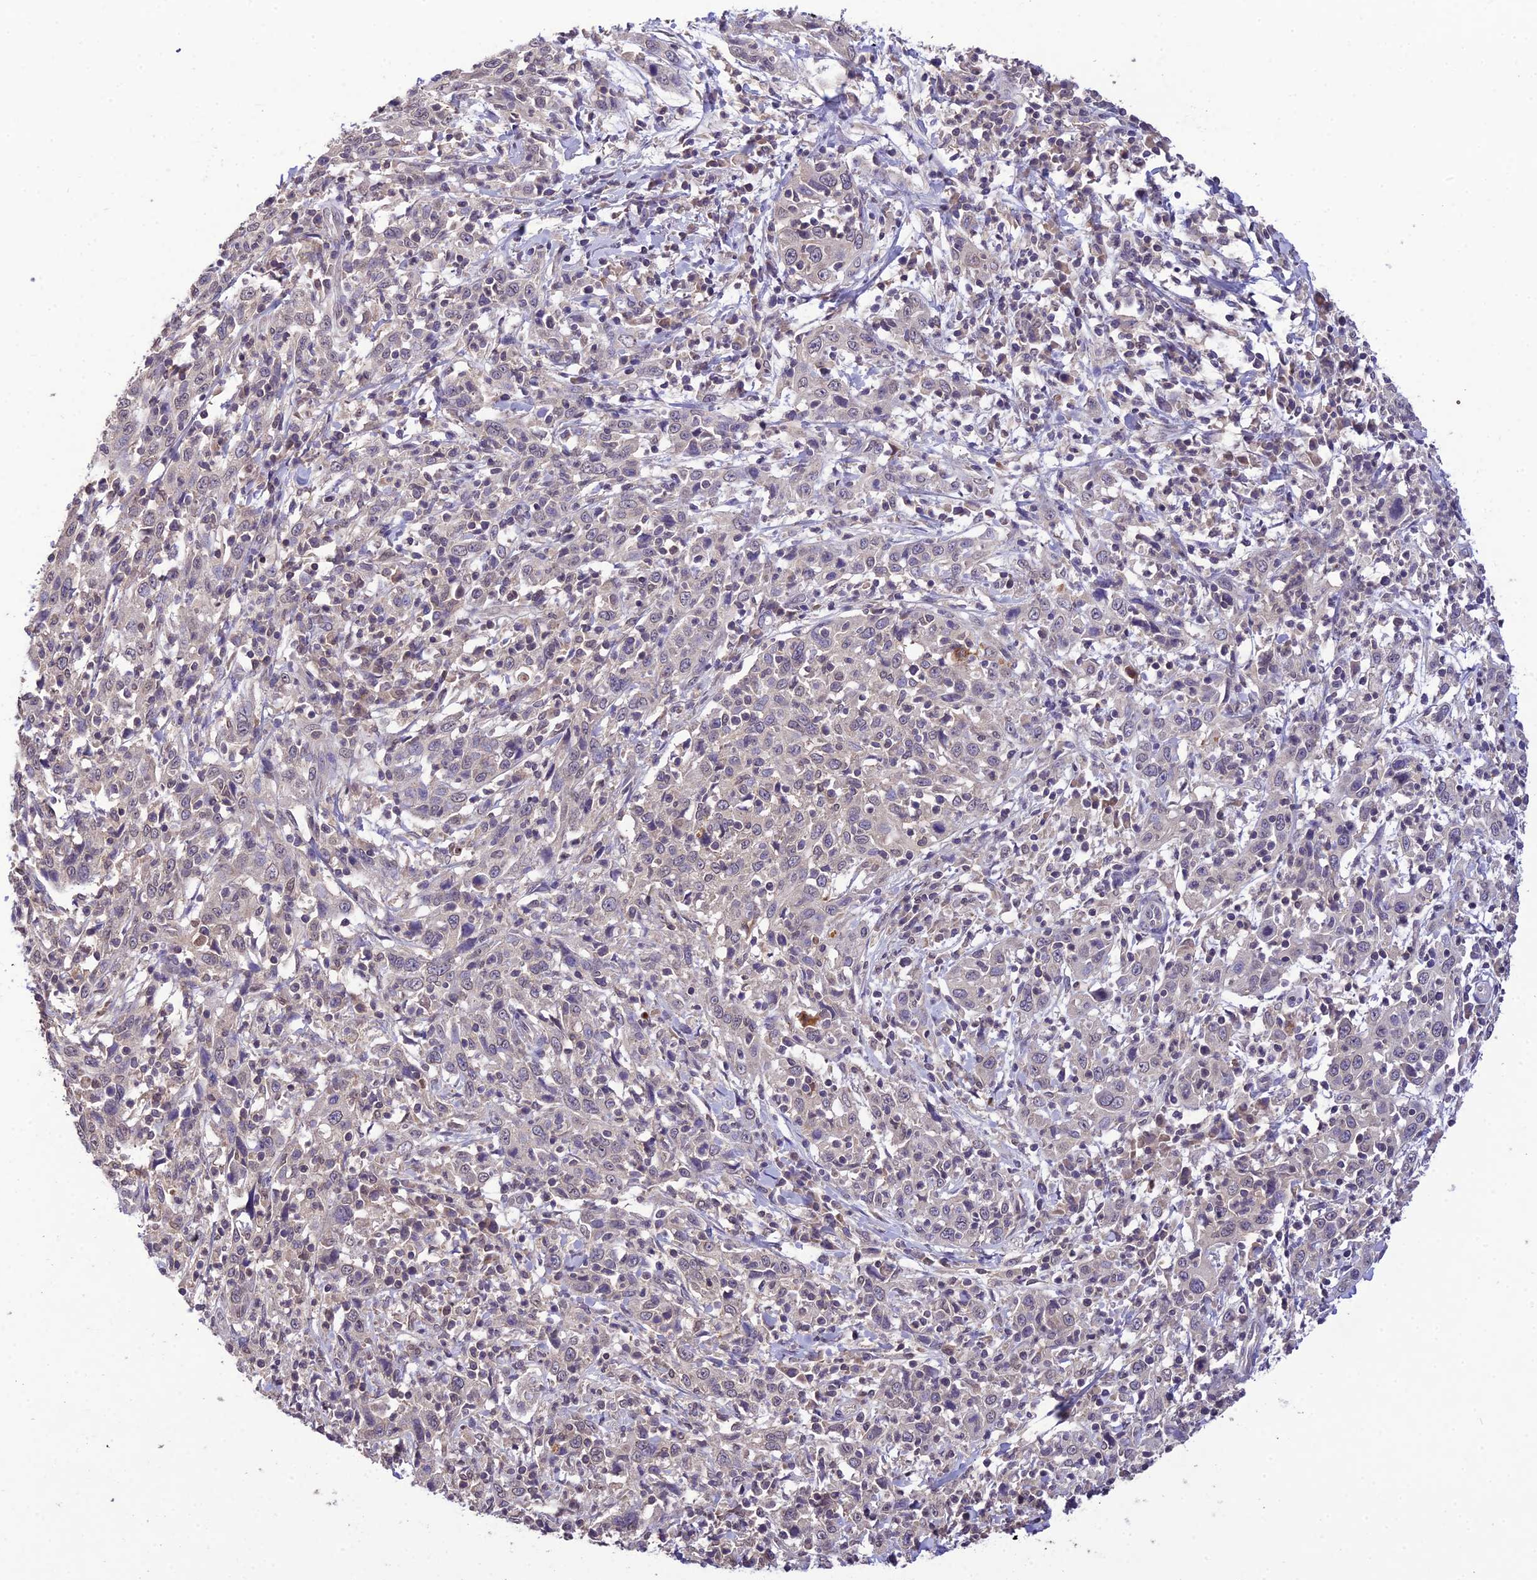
{"staining": {"intensity": "negative", "quantity": "none", "location": "none"}, "tissue": "cervical cancer", "cell_type": "Tumor cells", "image_type": "cancer", "snomed": [{"axis": "morphology", "description": "Squamous cell carcinoma, NOS"}, {"axis": "topography", "description": "Cervix"}], "caption": "An image of human cervical squamous cell carcinoma is negative for staining in tumor cells.", "gene": "PGK1", "patient": {"sex": "female", "age": 46}}